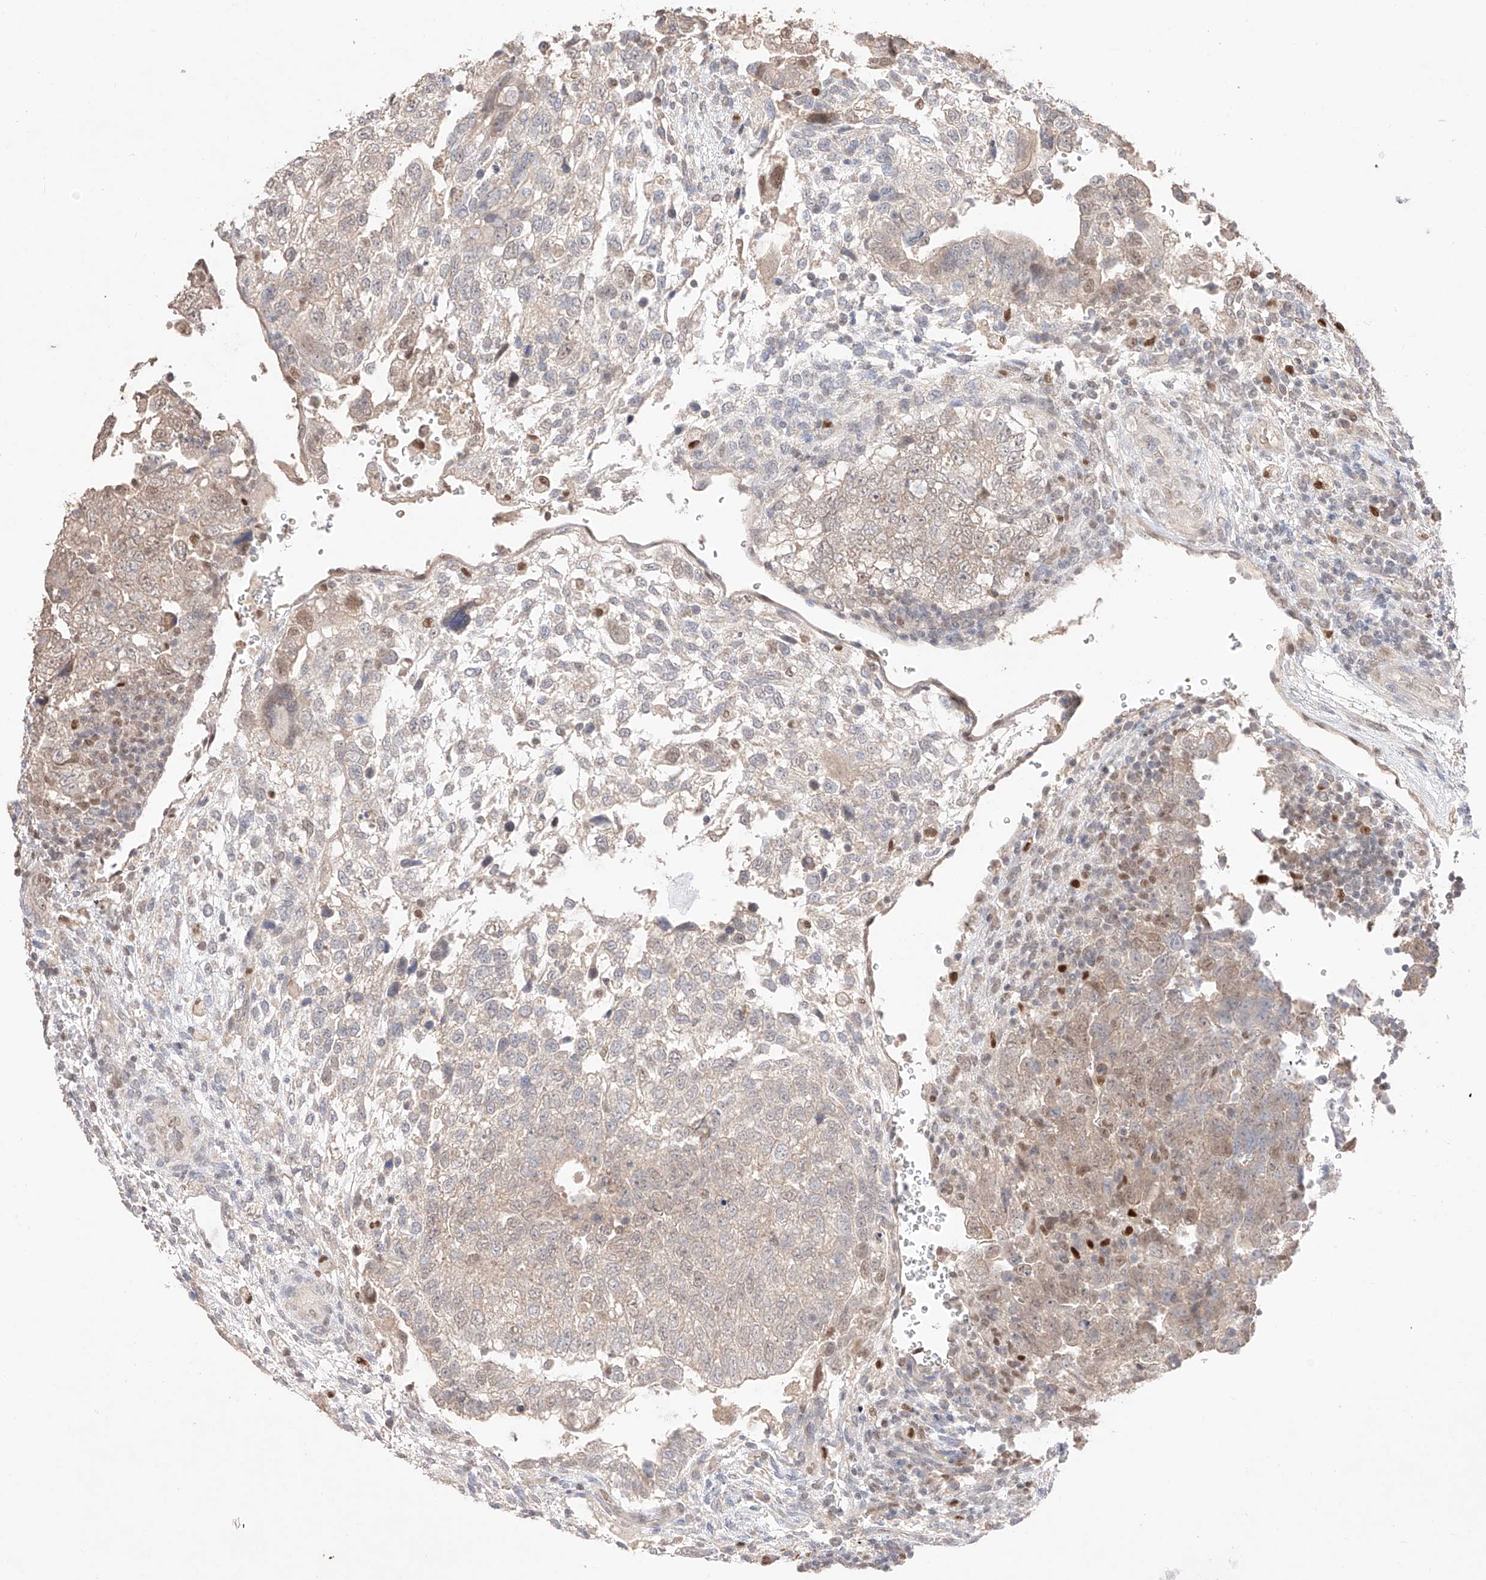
{"staining": {"intensity": "weak", "quantity": "25%-75%", "location": "cytoplasmic/membranous,nuclear"}, "tissue": "testis cancer", "cell_type": "Tumor cells", "image_type": "cancer", "snomed": [{"axis": "morphology", "description": "Carcinoma, Embryonal, NOS"}, {"axis": "topography", "description": "Testis"}], "caption": "Immunohistochemical staining of testis cancer (embryonal carcinoma) displays low levels of weak cytoplasmic/membranous and nuclear protein staining in about 25%-75% of tumor cells.", "gene": "APIP", "patient": {"sex": "male", "age": 37}}